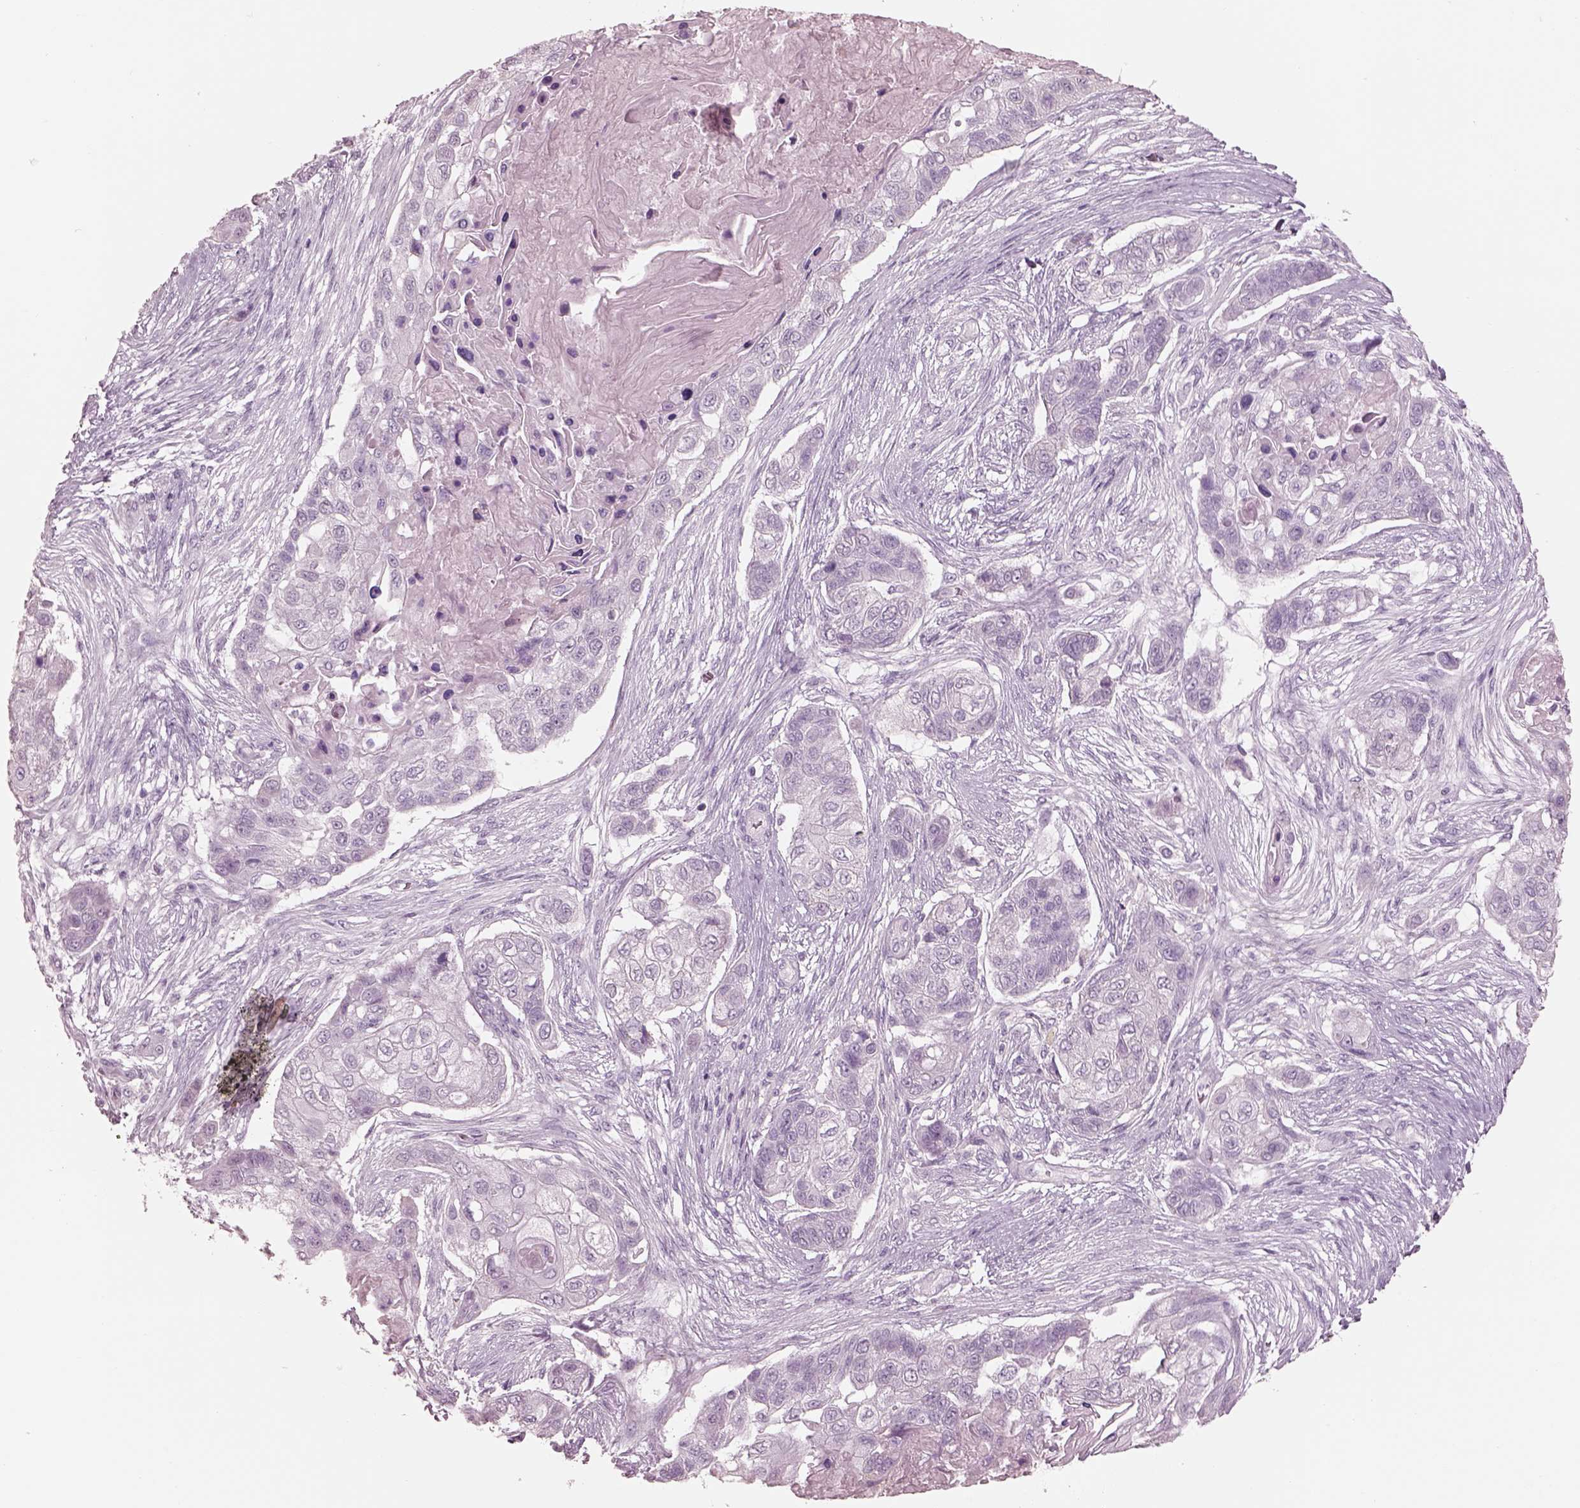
{"staining": {"intensity": "negative", "quantity": "none", "location": "none"}, "tissue": "lung cancer", "cell_type": "Tumor cells", "image_type": "cancer", "snomed": [{"axis": "morphology", "description": "Squamous cell carcinoma, NOS"}, {"axis": "topography", "description": "Lung"}], "caption": "Tumor cells are negative for brown protein staining in lung cancer (squamous cell carcinoma). (Stains: DAB immunohistochemistry with hematoxylin counter stain, Microscopy: brightfield microscopy at high magnification).", "gene": "KRTAP24-1", "patient": {"sex": "male", "age": 69}}